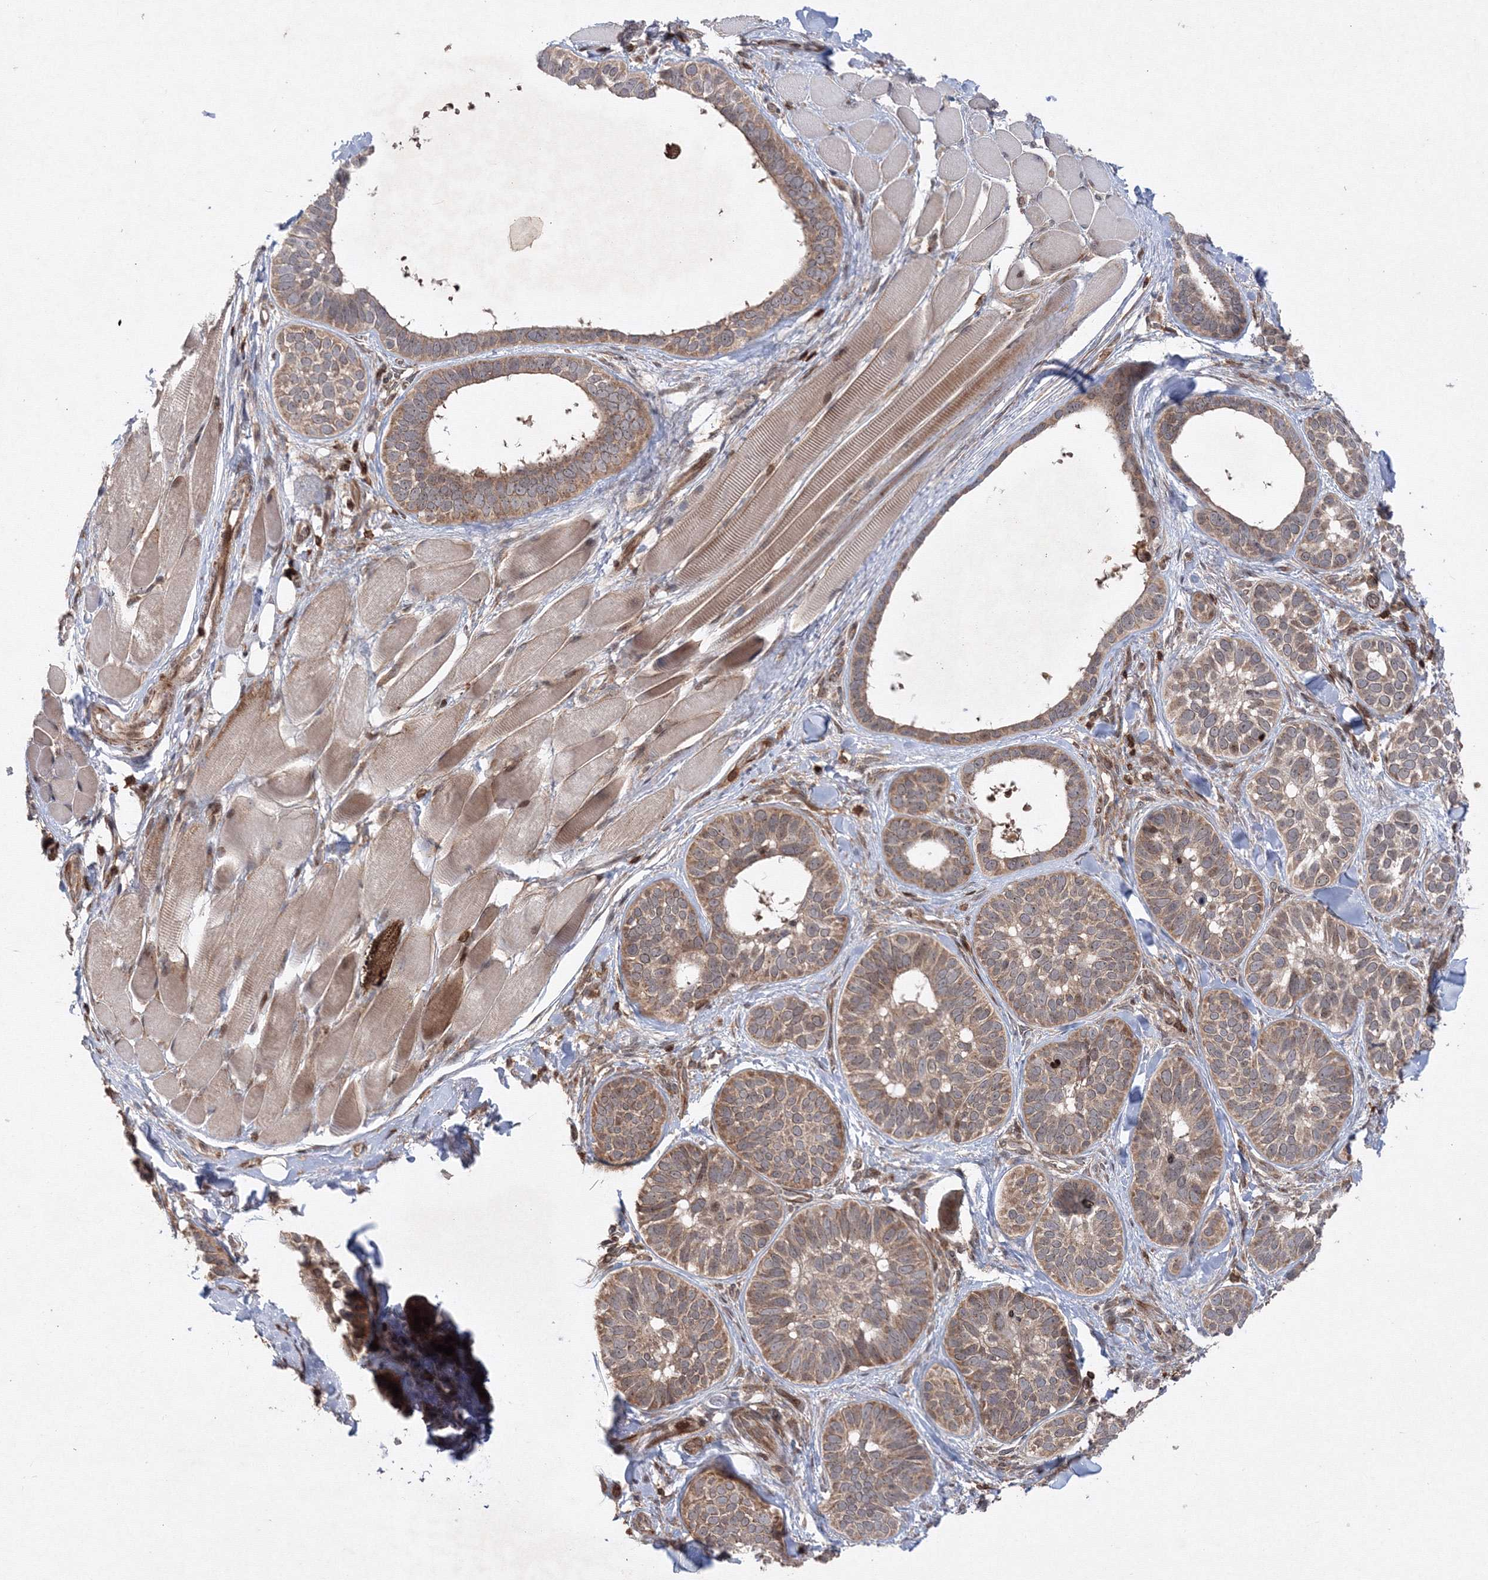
{"staining": {"intensity": "moderate", "quantity": ">75%", "location": "cytoplasmic/membranous"}, "tissue": "skin cancer", "cell_type": "Tumor cells", "image_type": "cancer", "snomed": [{"axis": "morphology", "description": "Basal cell carcinoma"}, {"axis": "topography", "description": "Skin"}], "caption": "Immunohistochemistry photomicrograph of neoplastic tissue: human skin cancer stained using immunohistochemistry reveals medium levels of moderate protein expression localized specifically in the cytoplasmic/membranous of tumor cells, appearing as a cytoplasmic/membranous brown color.", "gene": "MKRN2", "patient": {"sex": "male", "age": 62}}